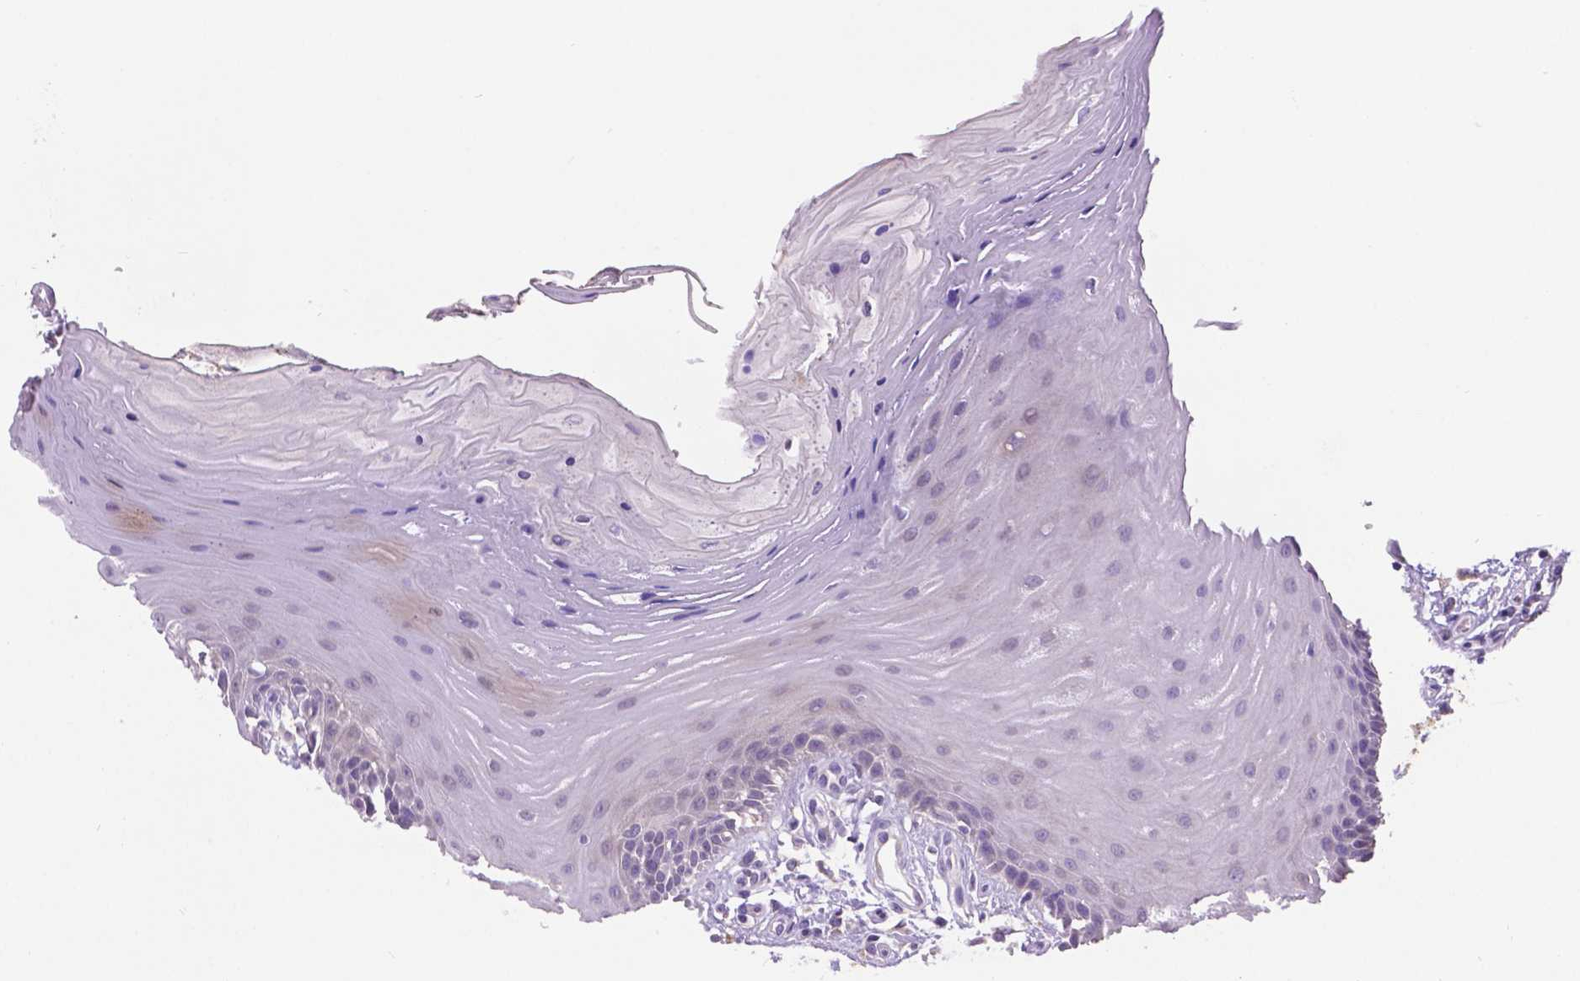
{"staining": {"intensity": "negative", "quantity": "none", "location": "none"}, "tissue": "oral mucosa", "cell_type": "Squamous epithelial cells", "image_type": "normal", "snomed": [{"axis": "morphology", "description": "Normal tissue, NOS"}, {"axis": "morphology", "description": "Normal morphology"}, {"axis": "topography", "description": "Oral tissue"}], "caption": "Oral mucosa stained for a protein using immunohistochemistry (IHC) reveals no positivity squamous epithelial cells.", "gene": "CDH7", "patient": {"sex": "female", "age": 76}}